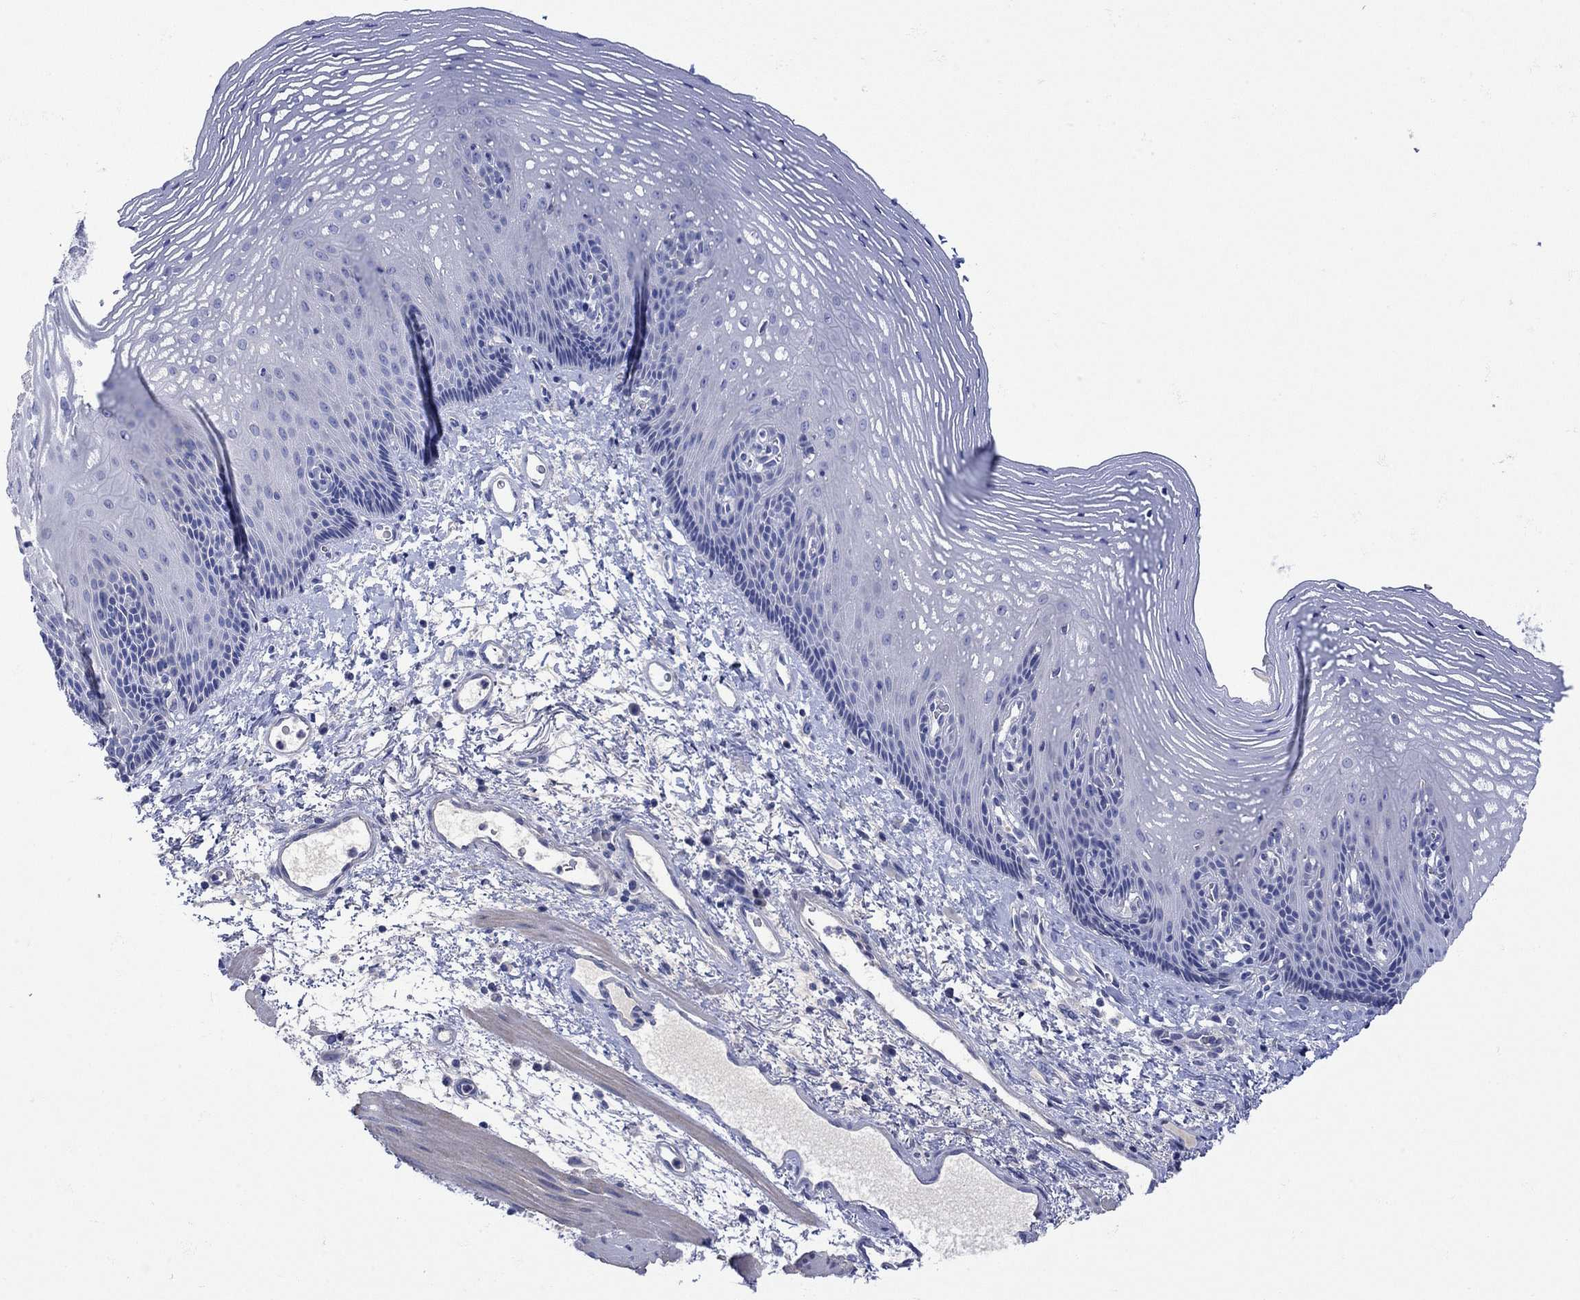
{"staining": {"intensity": "negative", "quantity": "none", "location": "none"}, "tissue": "esophagus", "cell_type": "Squamous epithelial cells", "image_type": "normal", "snomed": [{"axis": "morphology", "description": "Normal tissue, NOS"}, {"axis": "topography", "description": "Esophagus"}], "caption": "An immunohistochemistry micrograph of unremarkable esophagus is shown. There is no staining in squamous epithelial cells of esophagus.", "gene": "MSI1", "patient": {"sex": "male", "age": 76}}